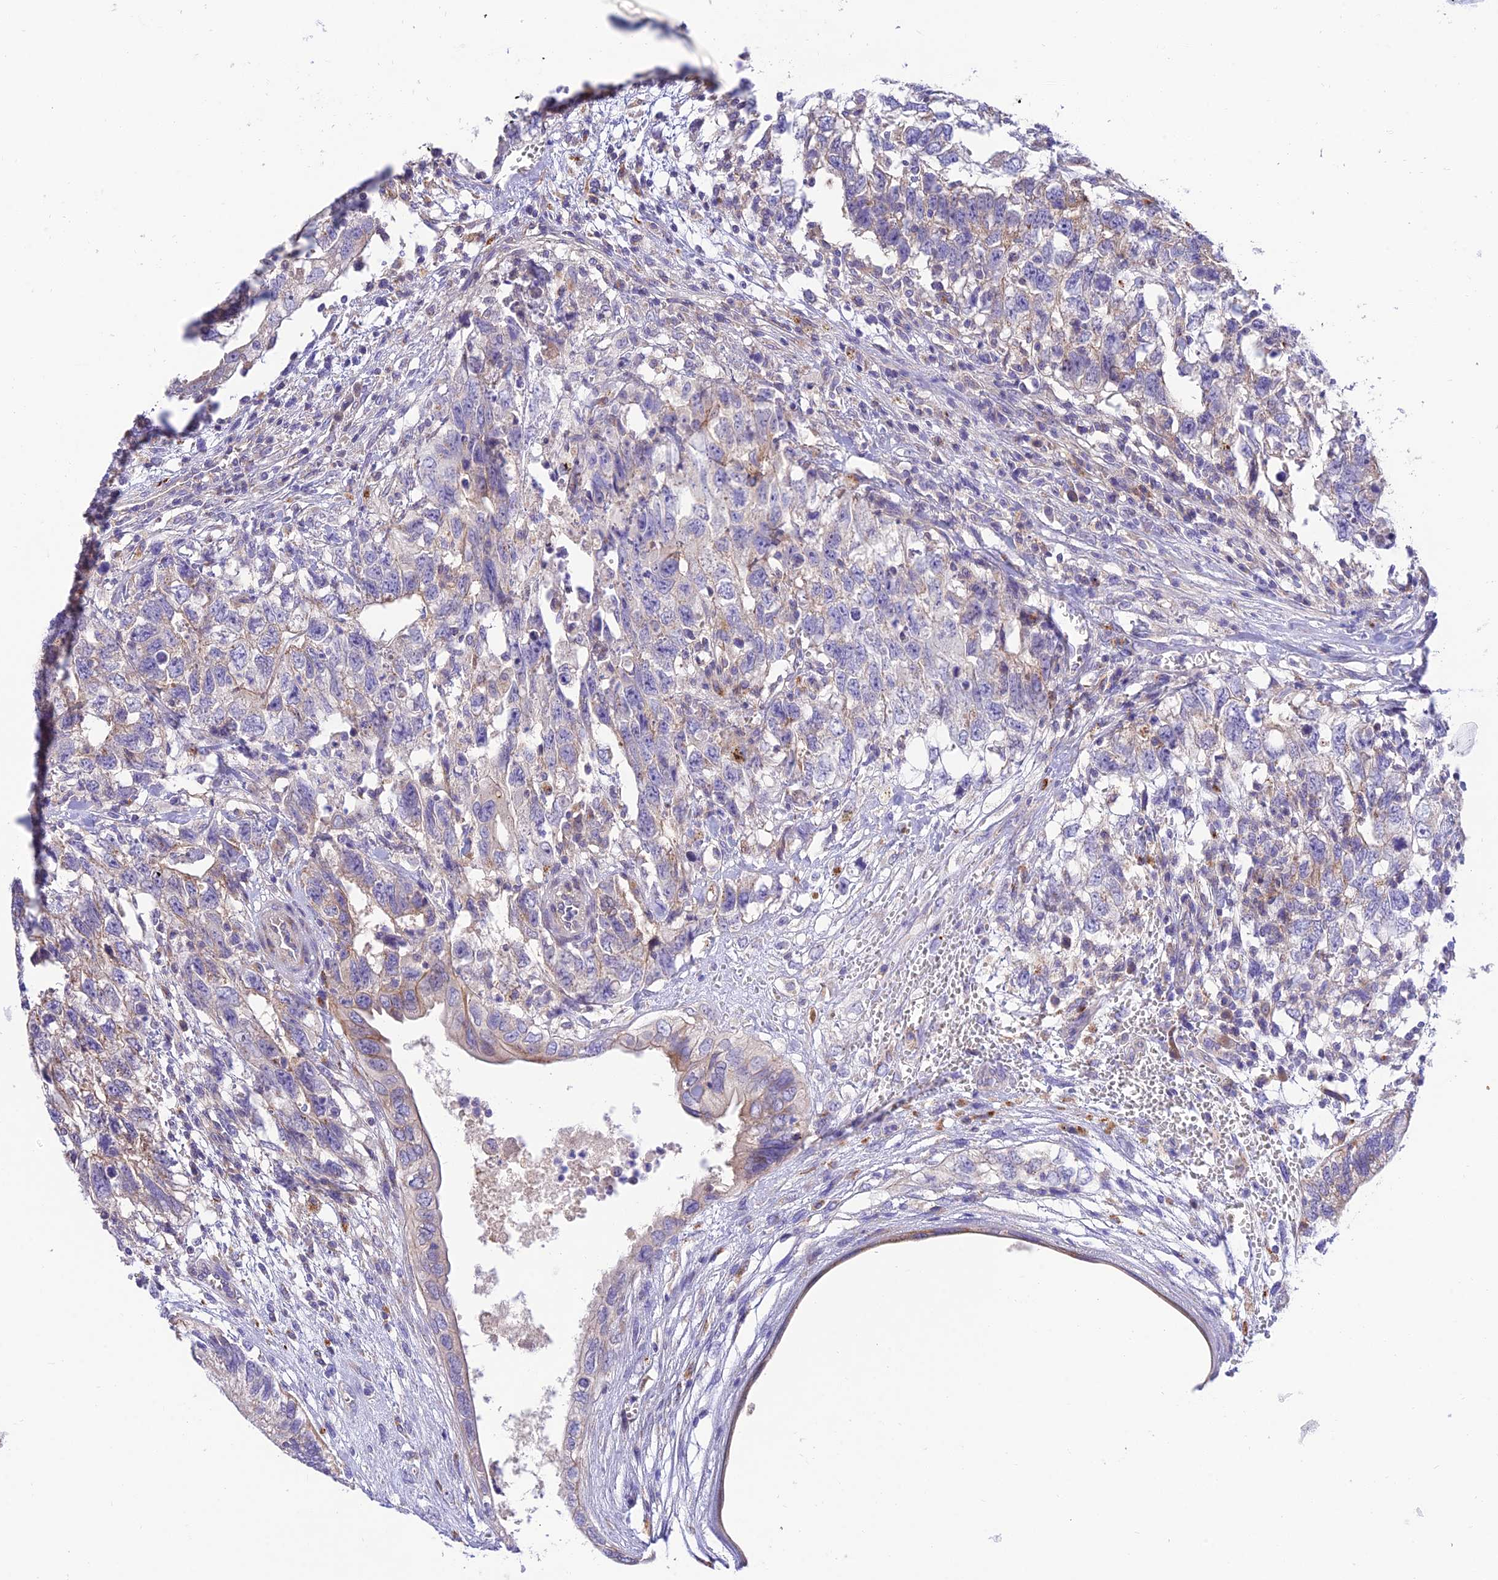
{"staining": {"intensity": "moderate", "quantity": "<25%", "location": "cytoplasmic/membranous"}, "tissue": "testis cancer", "cell_type": "Tumor cells", "image_type": "cancer", "snomed": [{"axis": "morphology", "description": "Seminoma, NOS"}, {"axis": "morphology", "description": "Carcinoma, Embryonal, NOS"}, {"axis": "topography", "description": "Testis"}], "caption": "Protein expression analysis of human testis cancer (embryonal carcinoma) reveals moderate cytoplasmic/membranous staining in approximately <25% of tumor cells.", "gene": "CCDC157", "patient": {"sex": "male", "age": 29}}